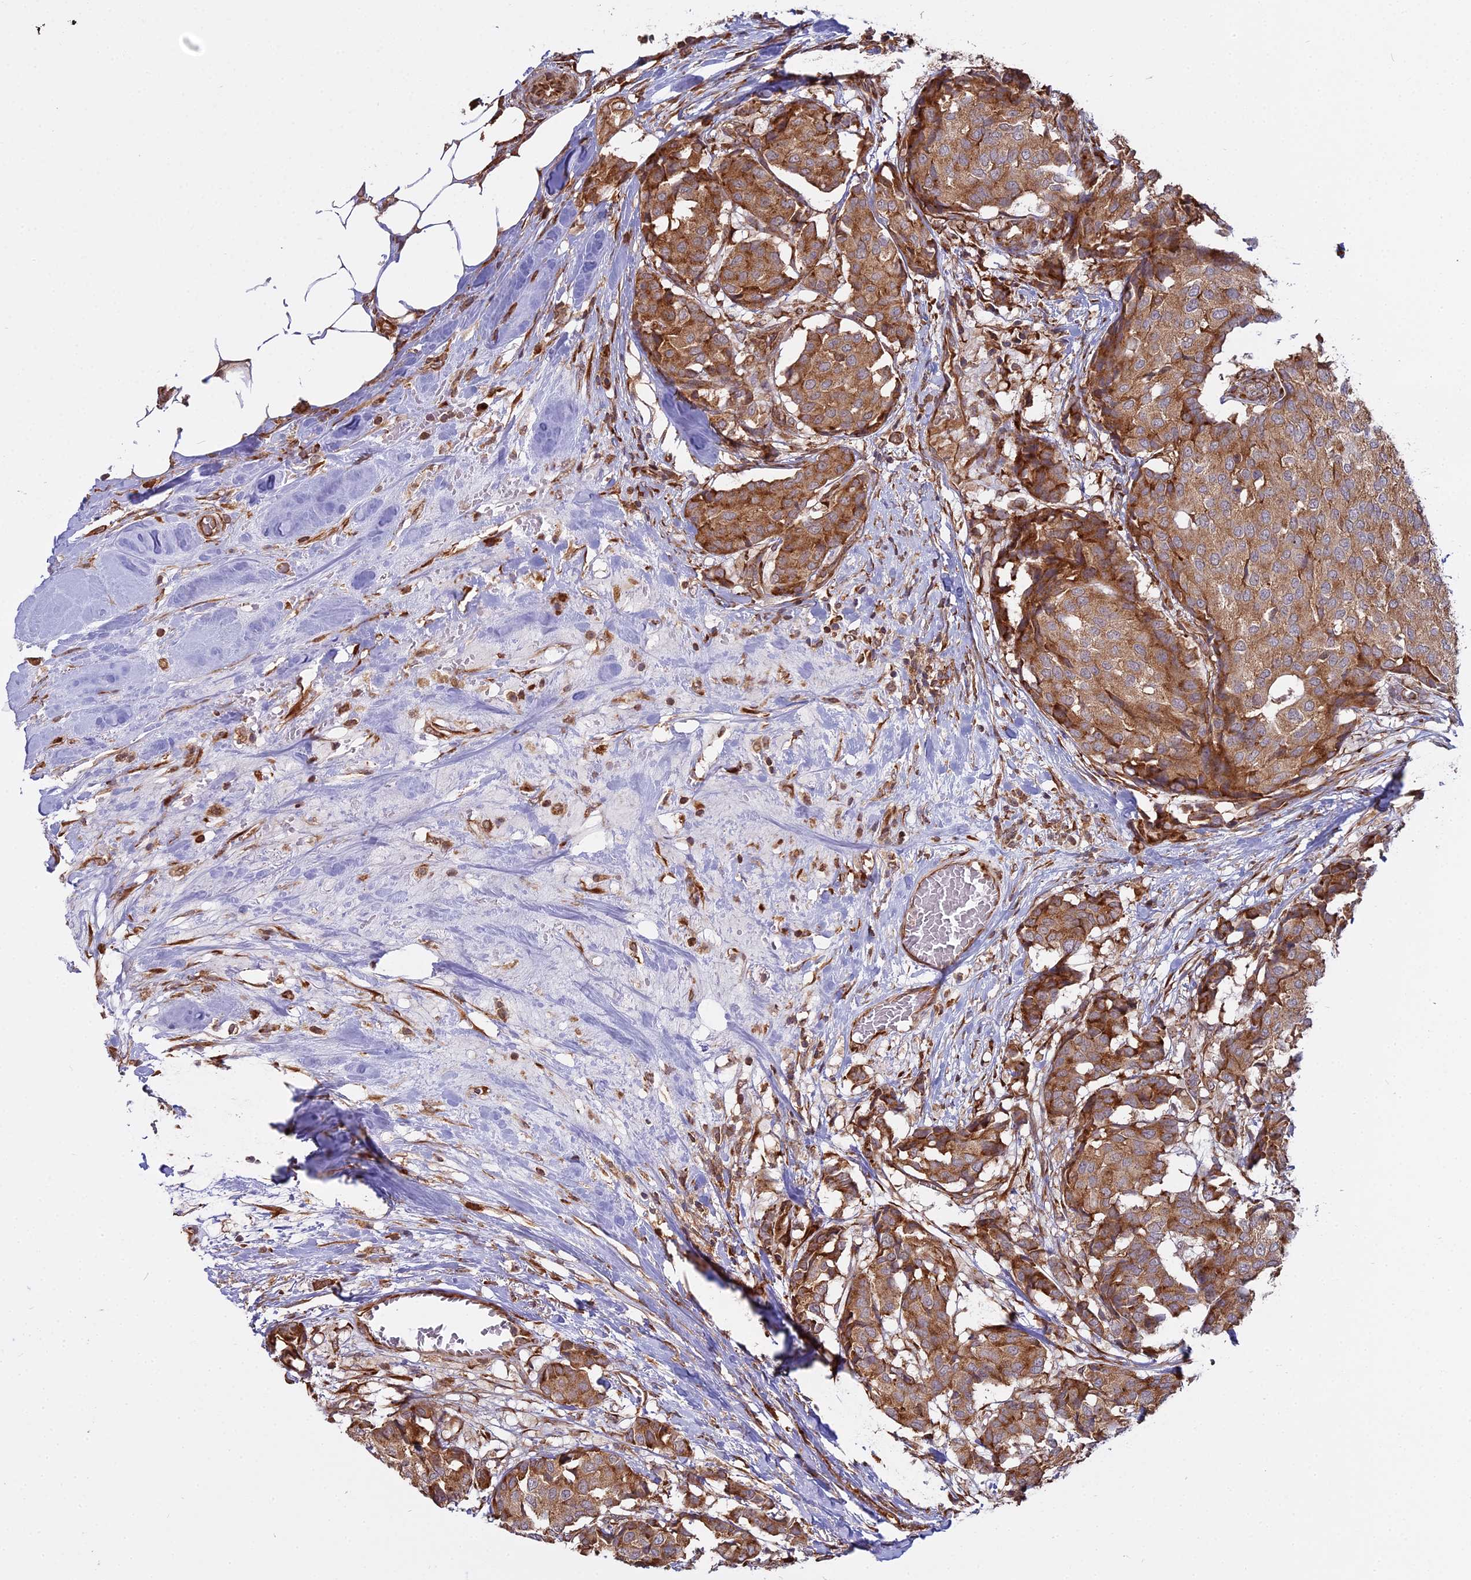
{"staining": {"intensity": "strong", "quantity": ">75%", "location": "cytoplasmic/membranous"}, "tissue": "breast cancer", "cell_type": "Tumor cells", "image_type": "cancer", "snomed": [{"axis": "morphology", "description": "Duct carcinoma"}, {"axis": "topography", "description": "Breast"}], "caption": "Breast cancer (intraductal carcinoma) tissue demonstrates strong cytoplasmic/membranous expression in approximately >75% of tumor cells The staining is performed using DAB (3,3'-diaminobenzidine) brown chromogen to label protein expression. The nuclei are counter-stained blue using hematoxylin.", "gene": "RPL26", "patient": {"sex": "female", "age": 75}}